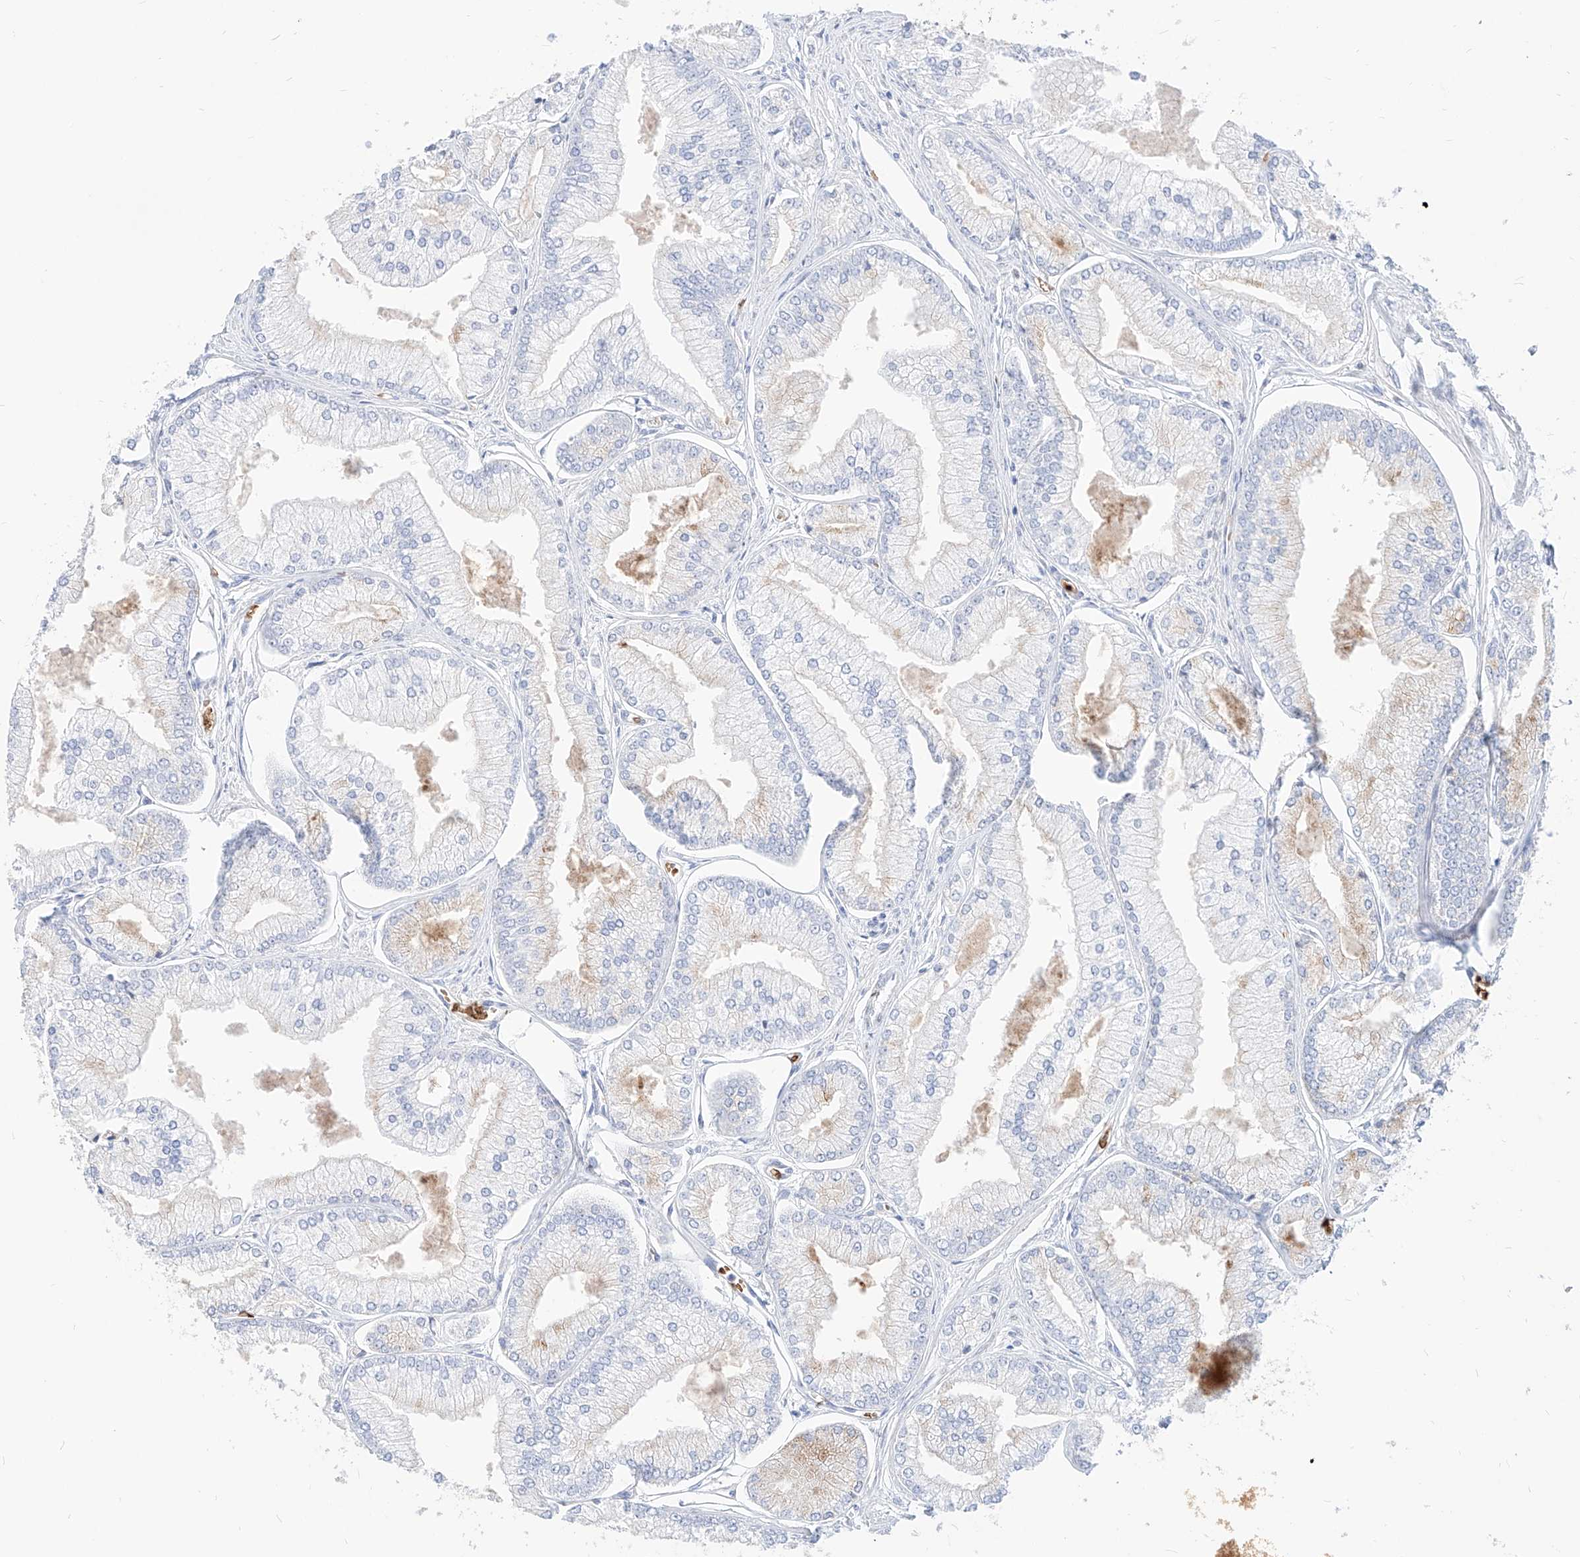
{"staining": {"intensity": "negative", "quantity": "none", "location": "none"}, "tissue": "prostate cancer", "cell_type": "Tumor cells", "image_type": "cancer", "snomed": [{"axis": "morphology", "description": "Adenocarcinoma, Low grade"}, {"axis": "topography", "description": "Prostate"}], "caption": "Tumor cells are negative for protein expression in human adenocarcinoma (low-grade) (prostate).", "gene": "ZFP42", "patient": {"sex": "male", "age": 52}}